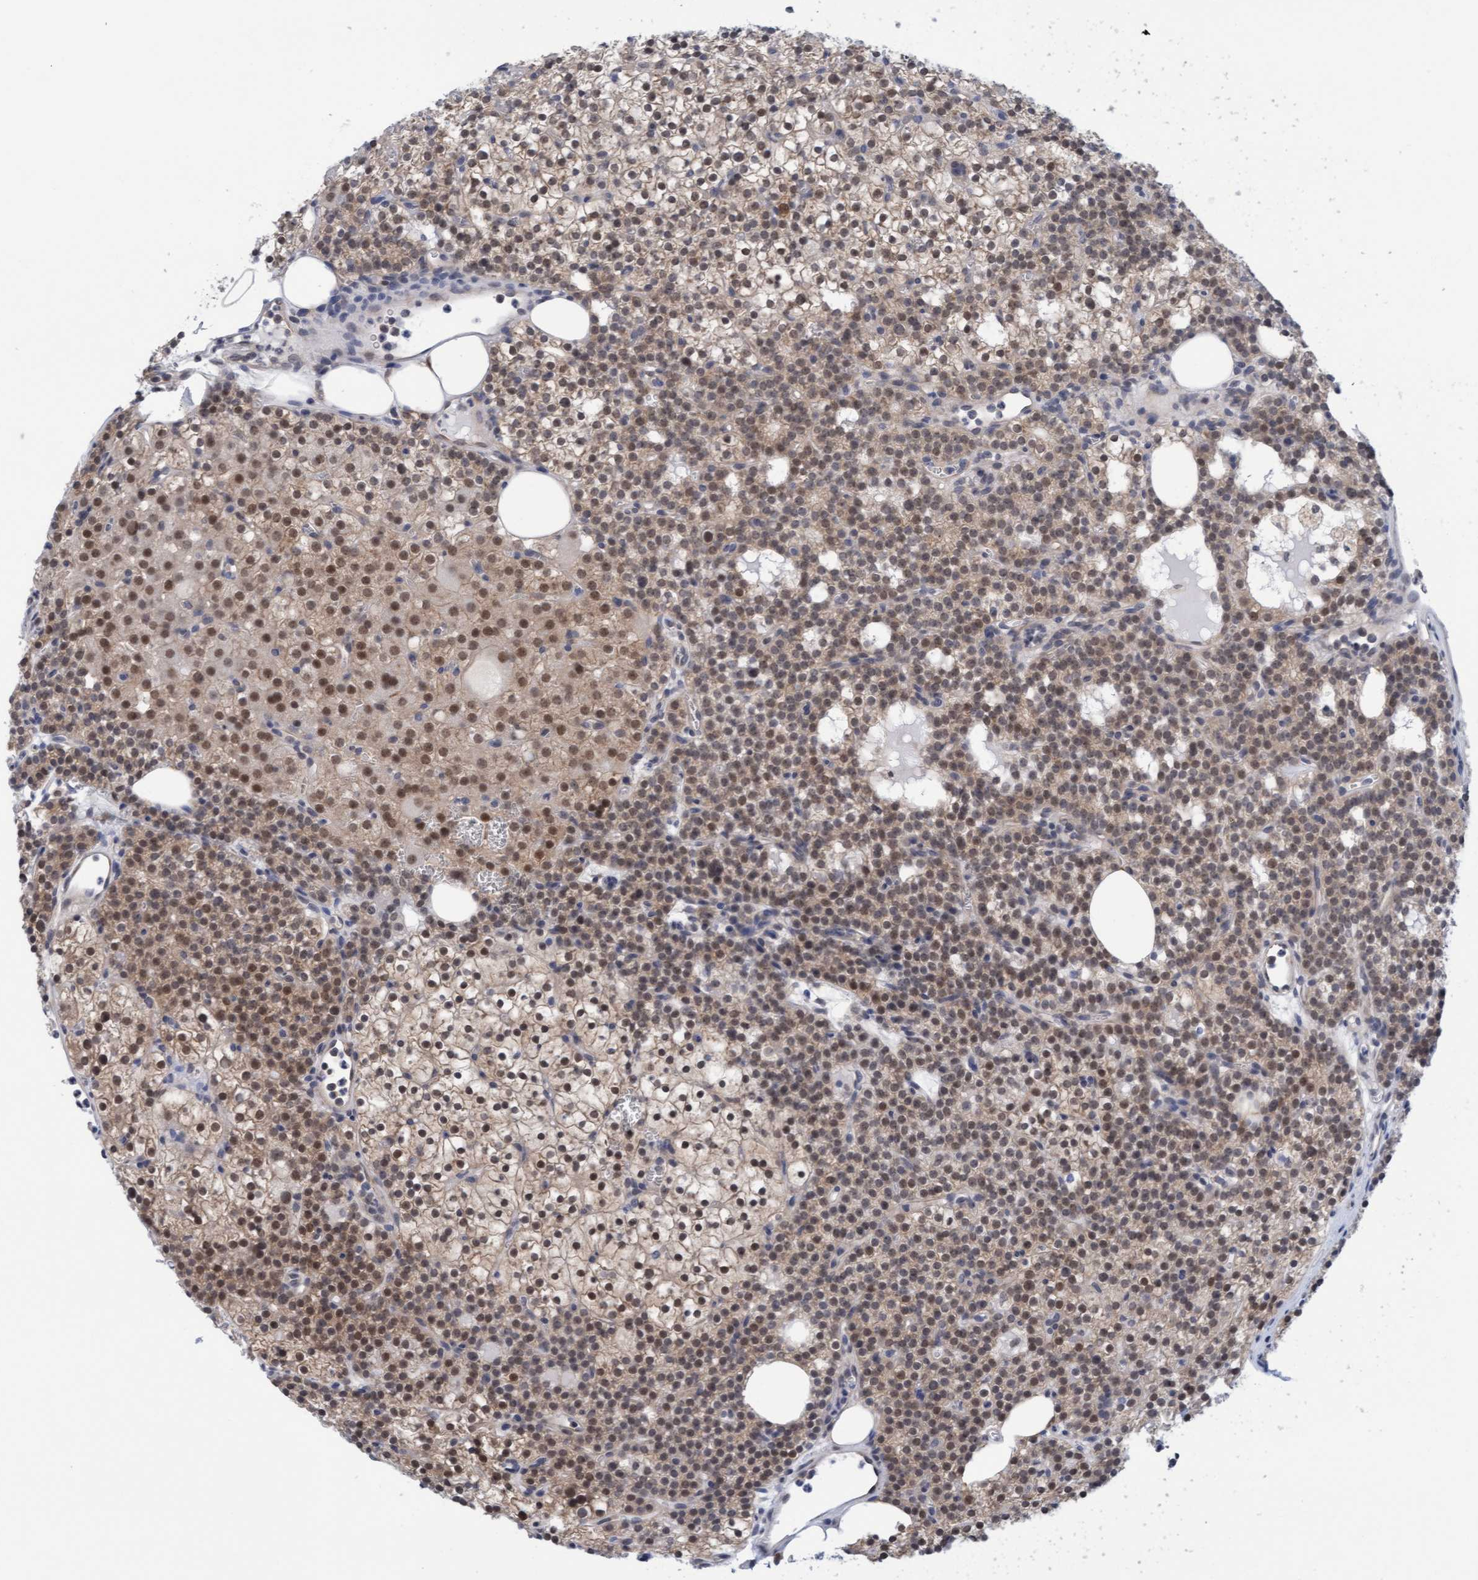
{"staining": {"intensity": "moderate", "quantity": ">75%", "location": "nuclear"}, "tissue": "parathyroid gland", "cell_type": "Glandular cells", "image_type": "normal", "snomed": [{"axis": "morphology", "description": "Normal tissue, NOS"}, {"axis": "morphology", "description": "Adenoma, NOS"}, {"axis": "topography", "description": "Parathyroid gland"}], "caption": "Benign parathyroid gland was stained to show a protein in brown. There is medium levels of moderate nuclear positivity in approximately >75% of glandular cells. Nuclei are stained in blue.", "gene": "AMZ2", "patient": {"sex": "female", "age": 74}}